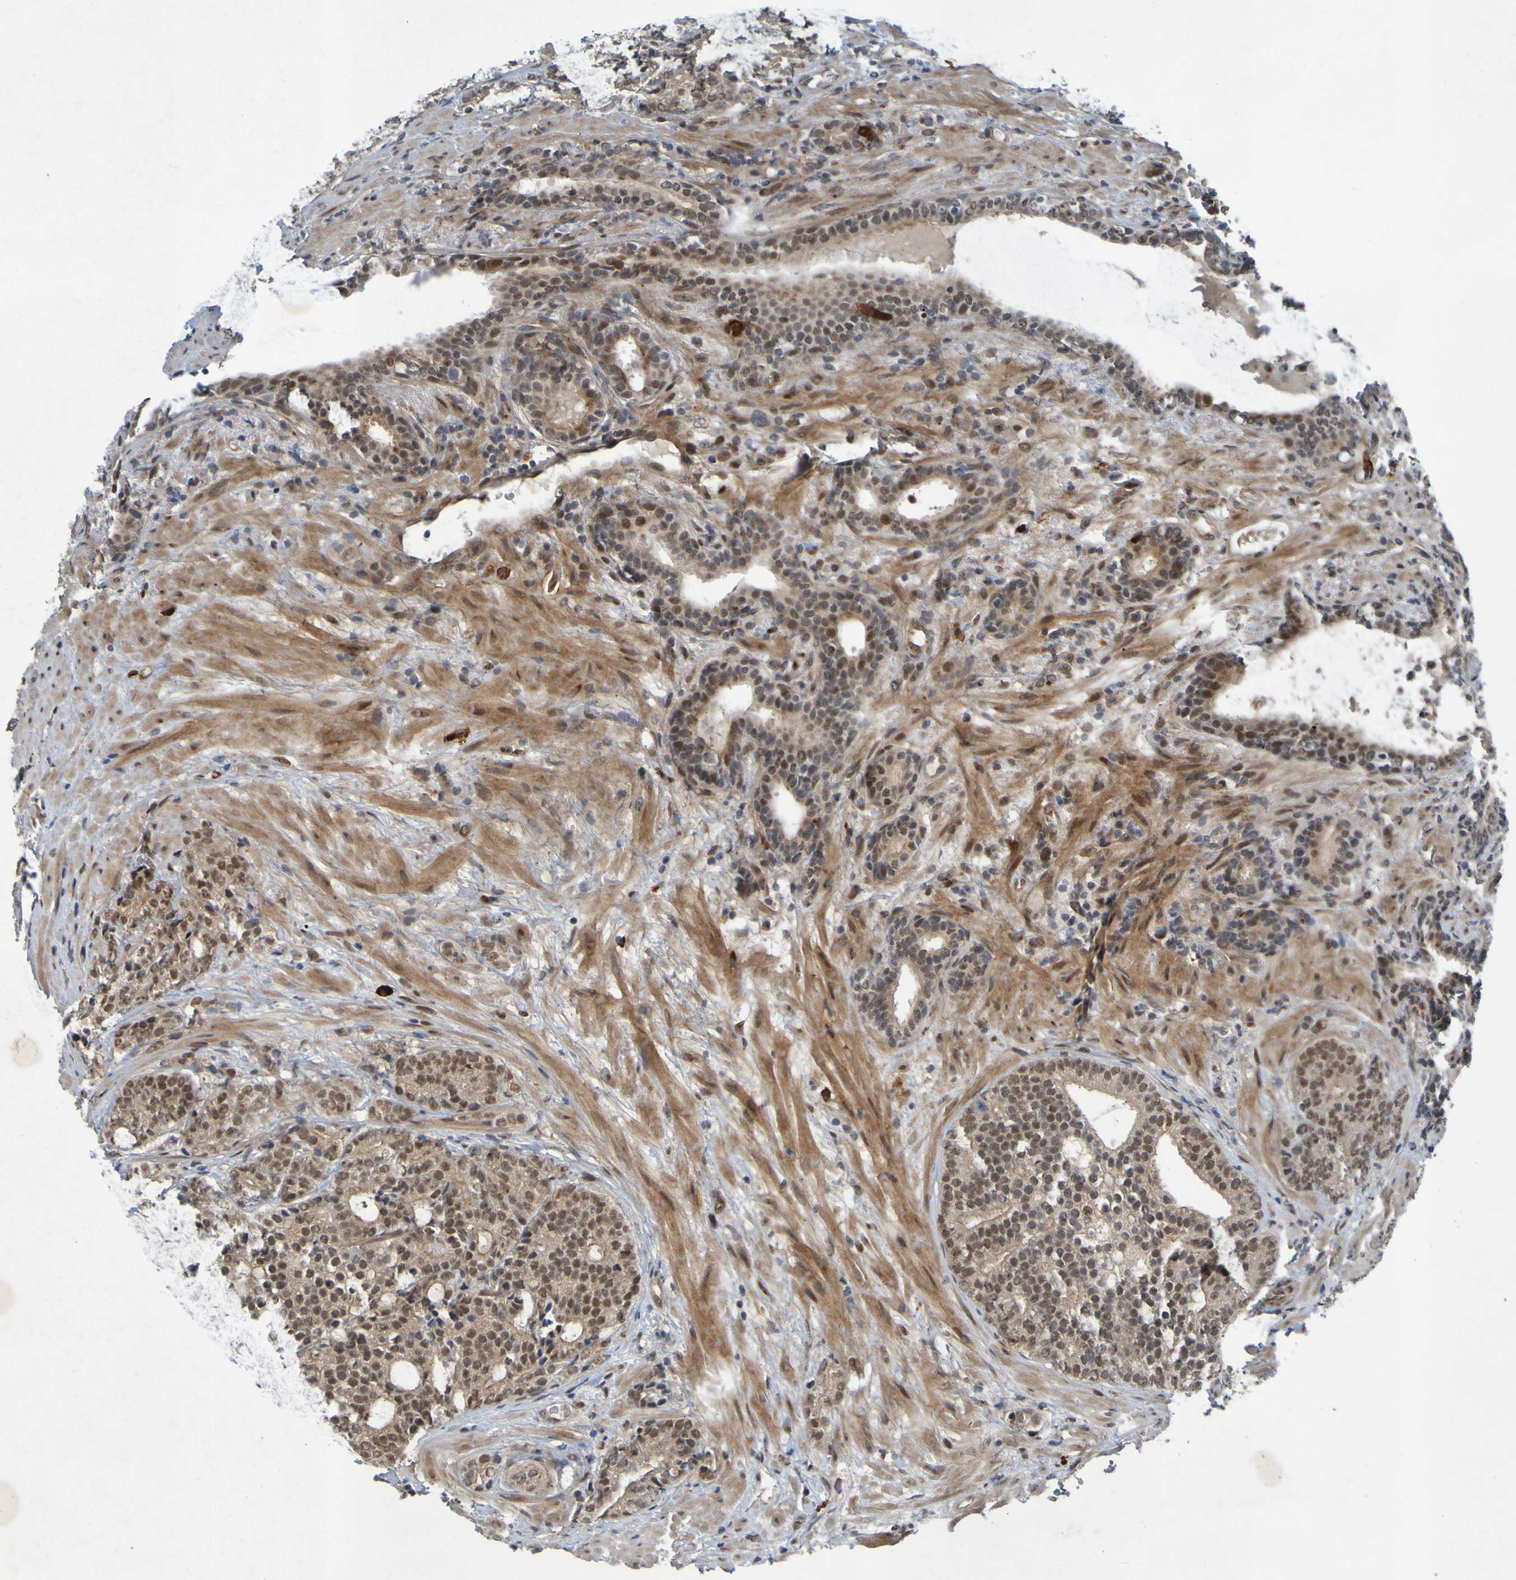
{"staining": {"intensity": "moderate", "quantity": ">75%", "location": "cytoplasmic/membranous,nuclear"}, "tissue": "prostate cancer", "cell_type": "Tumor cells", "image_type": "cancer", "snomed": [{"axis": "morphology", "description": "Adenocarcinoma, High grade"}, {"axis": "topography", "description": "Prostate"}], "caption": "DAB (3,3'-diaminobenzidine) immunohistochemical staining of human prostate cancer shows moderate cytoplasmic/membranous and nuclear protein expression in about >75% of tumor cells.", "gene": "MCPH1", "patient": {"sex": "male", "age": 61}}